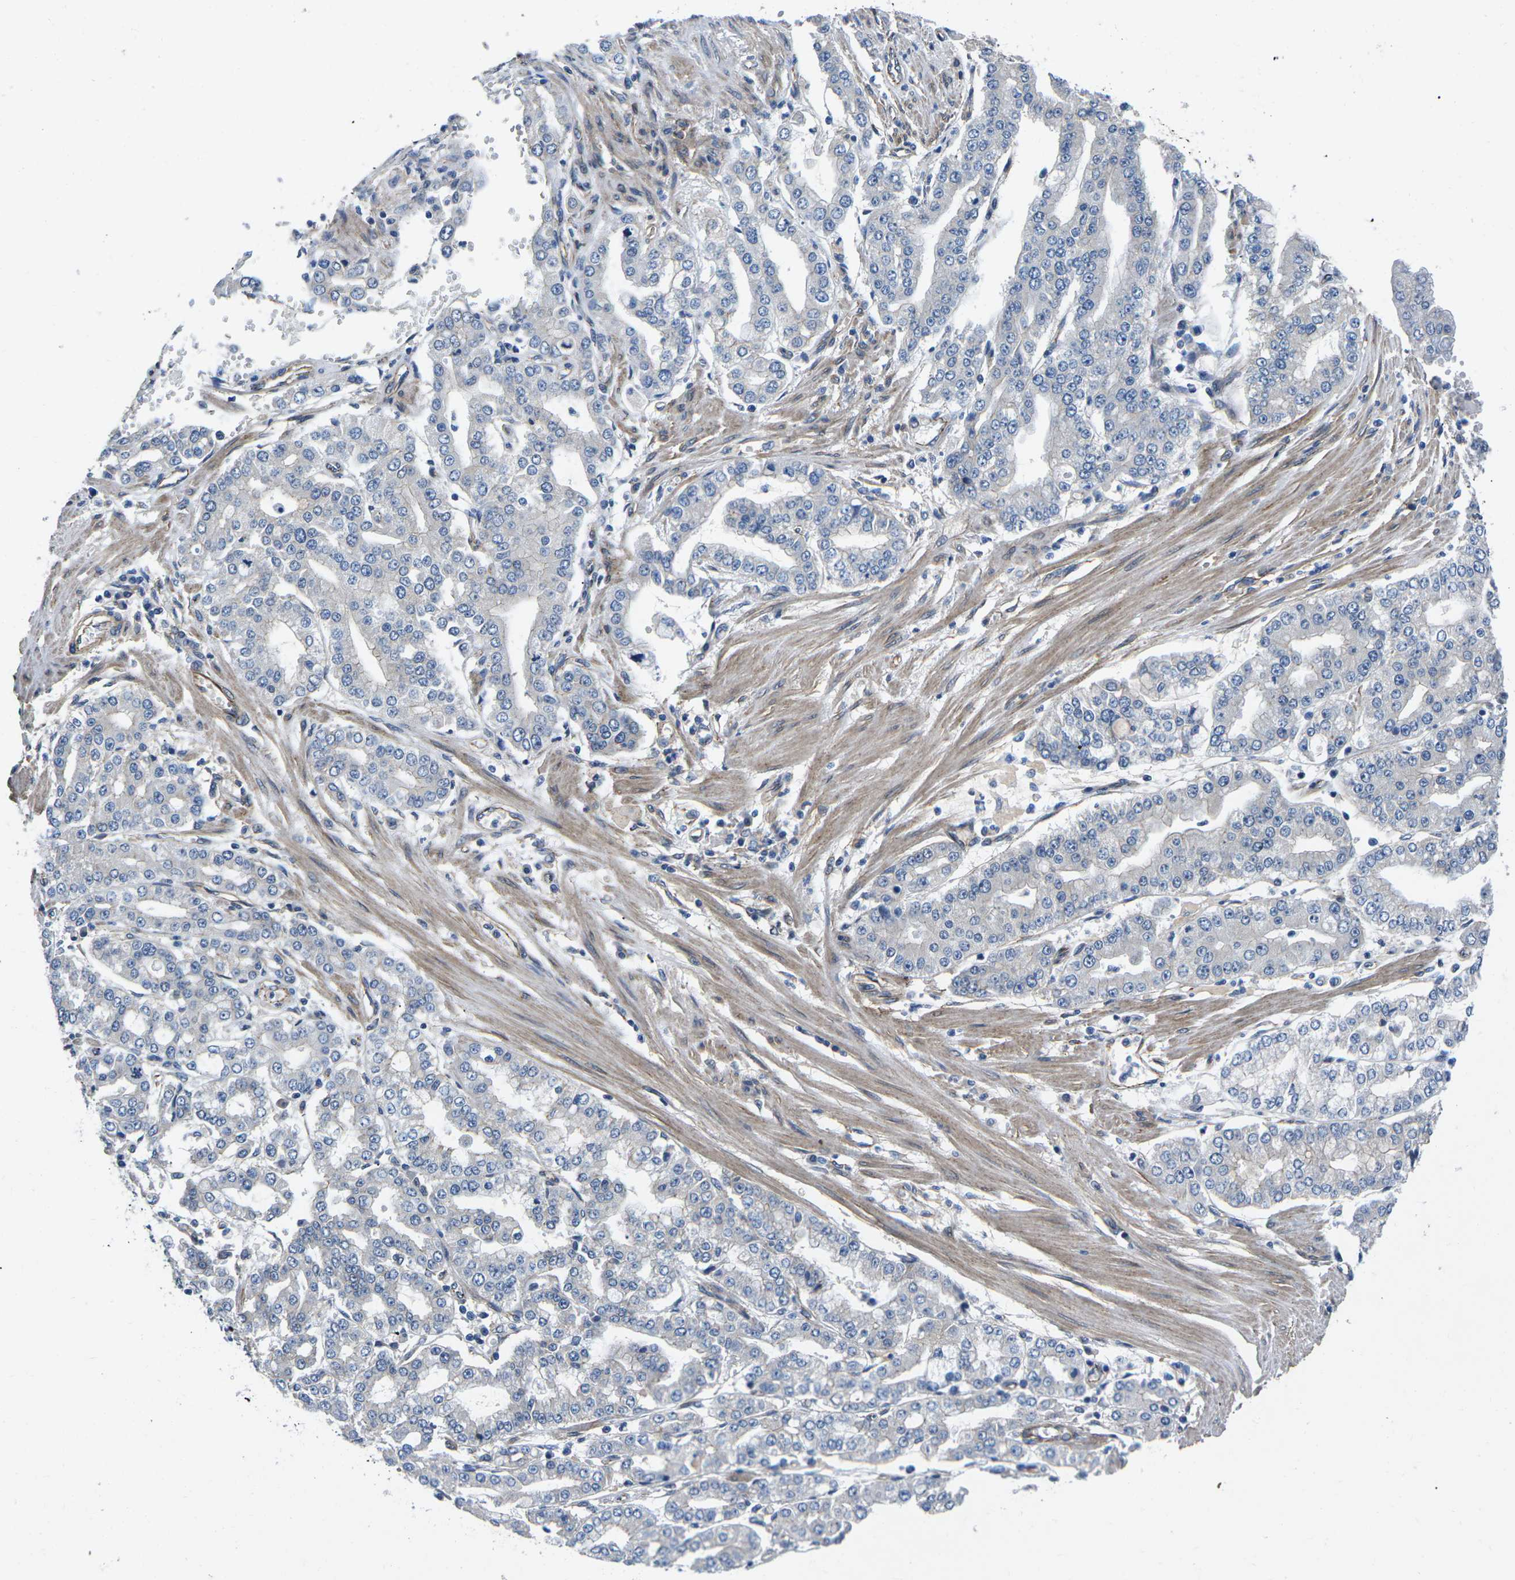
{"staining": {"intensity": "negative", "quantity": "none", "location": "none"}, "tissue": "stomach cancer", "cell_type": "Tumor cells", "image_type": "cancer", "snomed": [{"axis": "morphology", "description": "Adenocarcinoma, NOS"}, {"axis": "topography", "description": "Stomach"}], "caption": "An image of human stomach cancer is negative for staining in tumor cells. (Immunohistochemistry, brightfield microscopy, high magnification).", "gene": "CTNND1", "patient": {"sex": "male", "age": 76}}